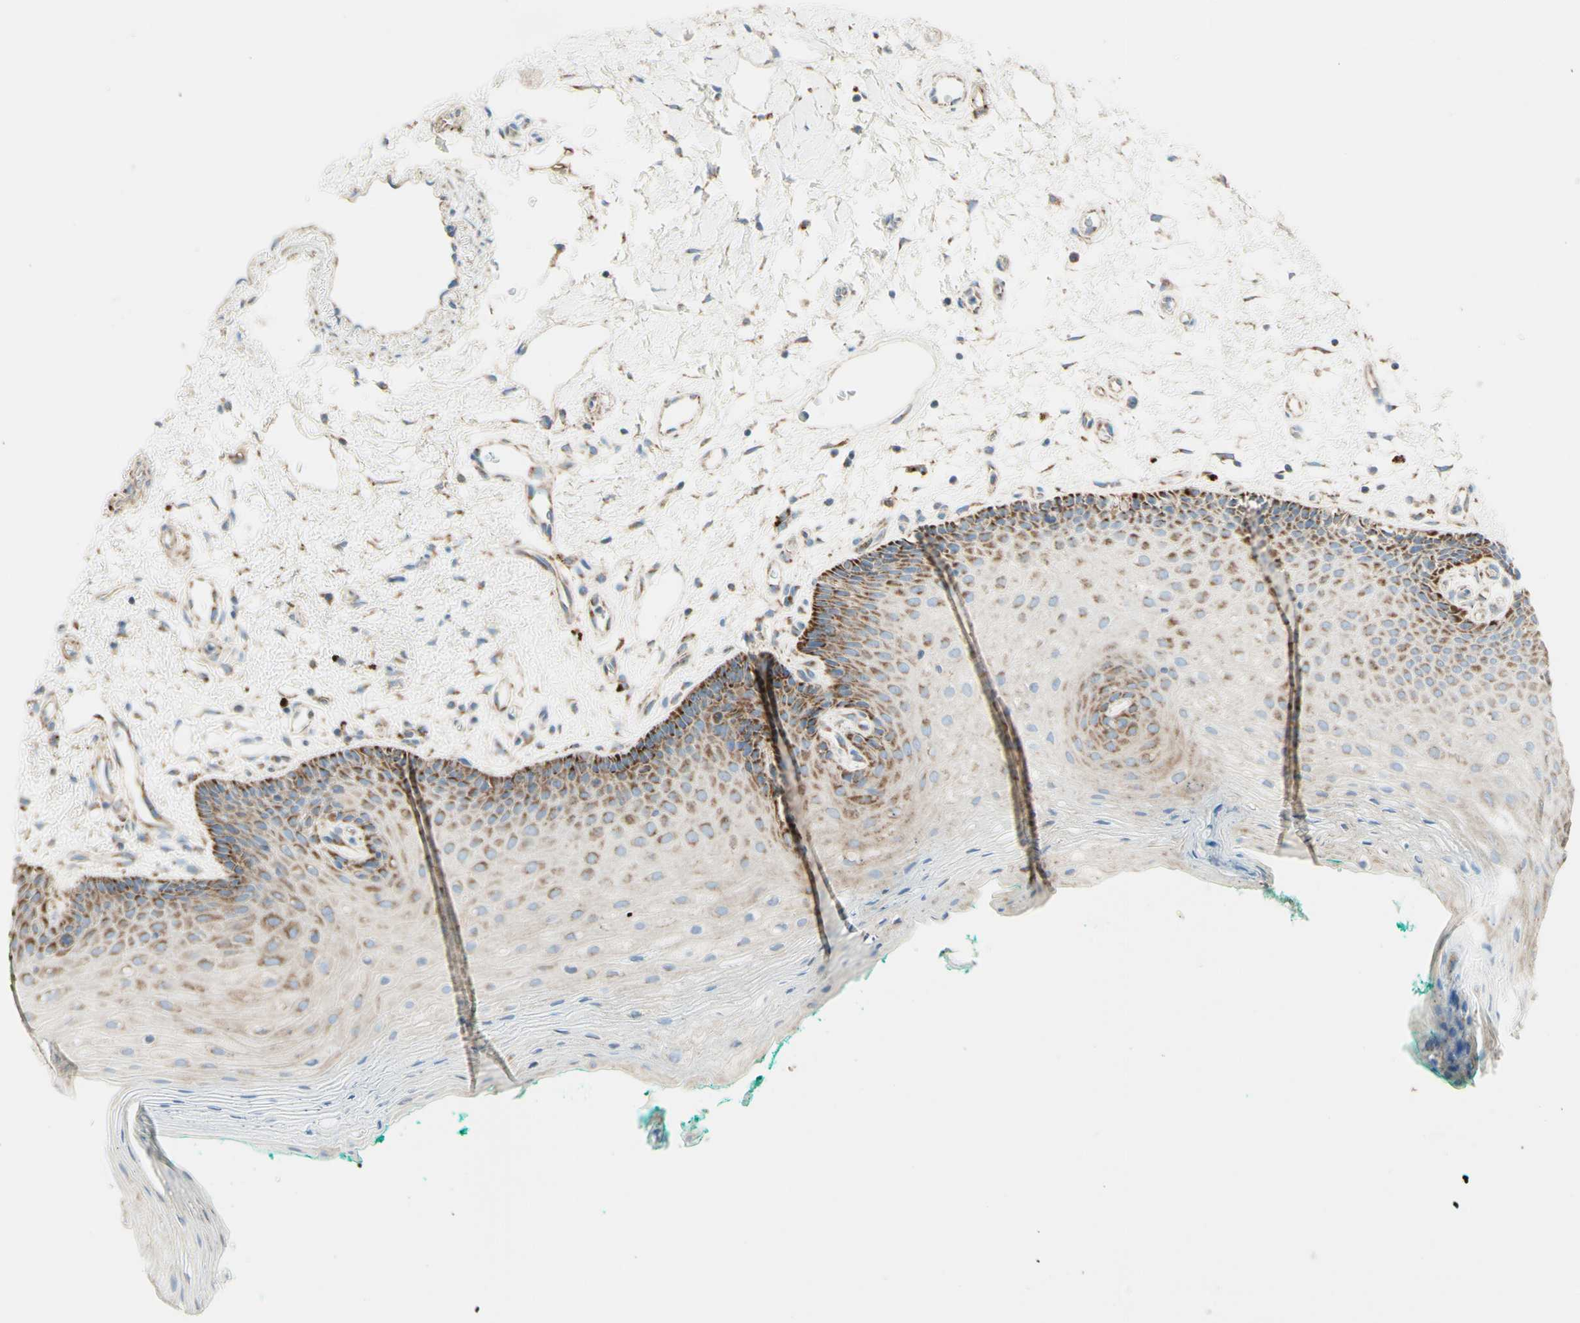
{"staining": {"intensity": "moderate", "quantity": ">75%", "location": "cytoplasmic/membranous"}, "tissue": "oral mucosa", "cell_type": "Squamous epithelial cells", "image_type": "normal", "snomed": [{"axis": "morphology", "description": "Normal tissue, NOS"}, {"axis": "topography", "description": "Skeletal muscle"}, {"axis": "topography", "description": "Oral tissue"}, {"axis": "topography", "description": "Peripheral nerve tissue"}], "caption": "A high-resolution photomicrograph shows immunohistochemistry (IHC) staining of benign oral mucosa, which displays moderate cytoplasmic/membranous positivity in approximately >75% of squamous epithelial cells. The staining was performed using DAB (3,3'-diaminobenzidine), with brown indicating positive protein expression. Nuclei are stained blue with hematoxylin.", "gene": "ARMC10", "patient": {"sex": "female", "age": 84}}